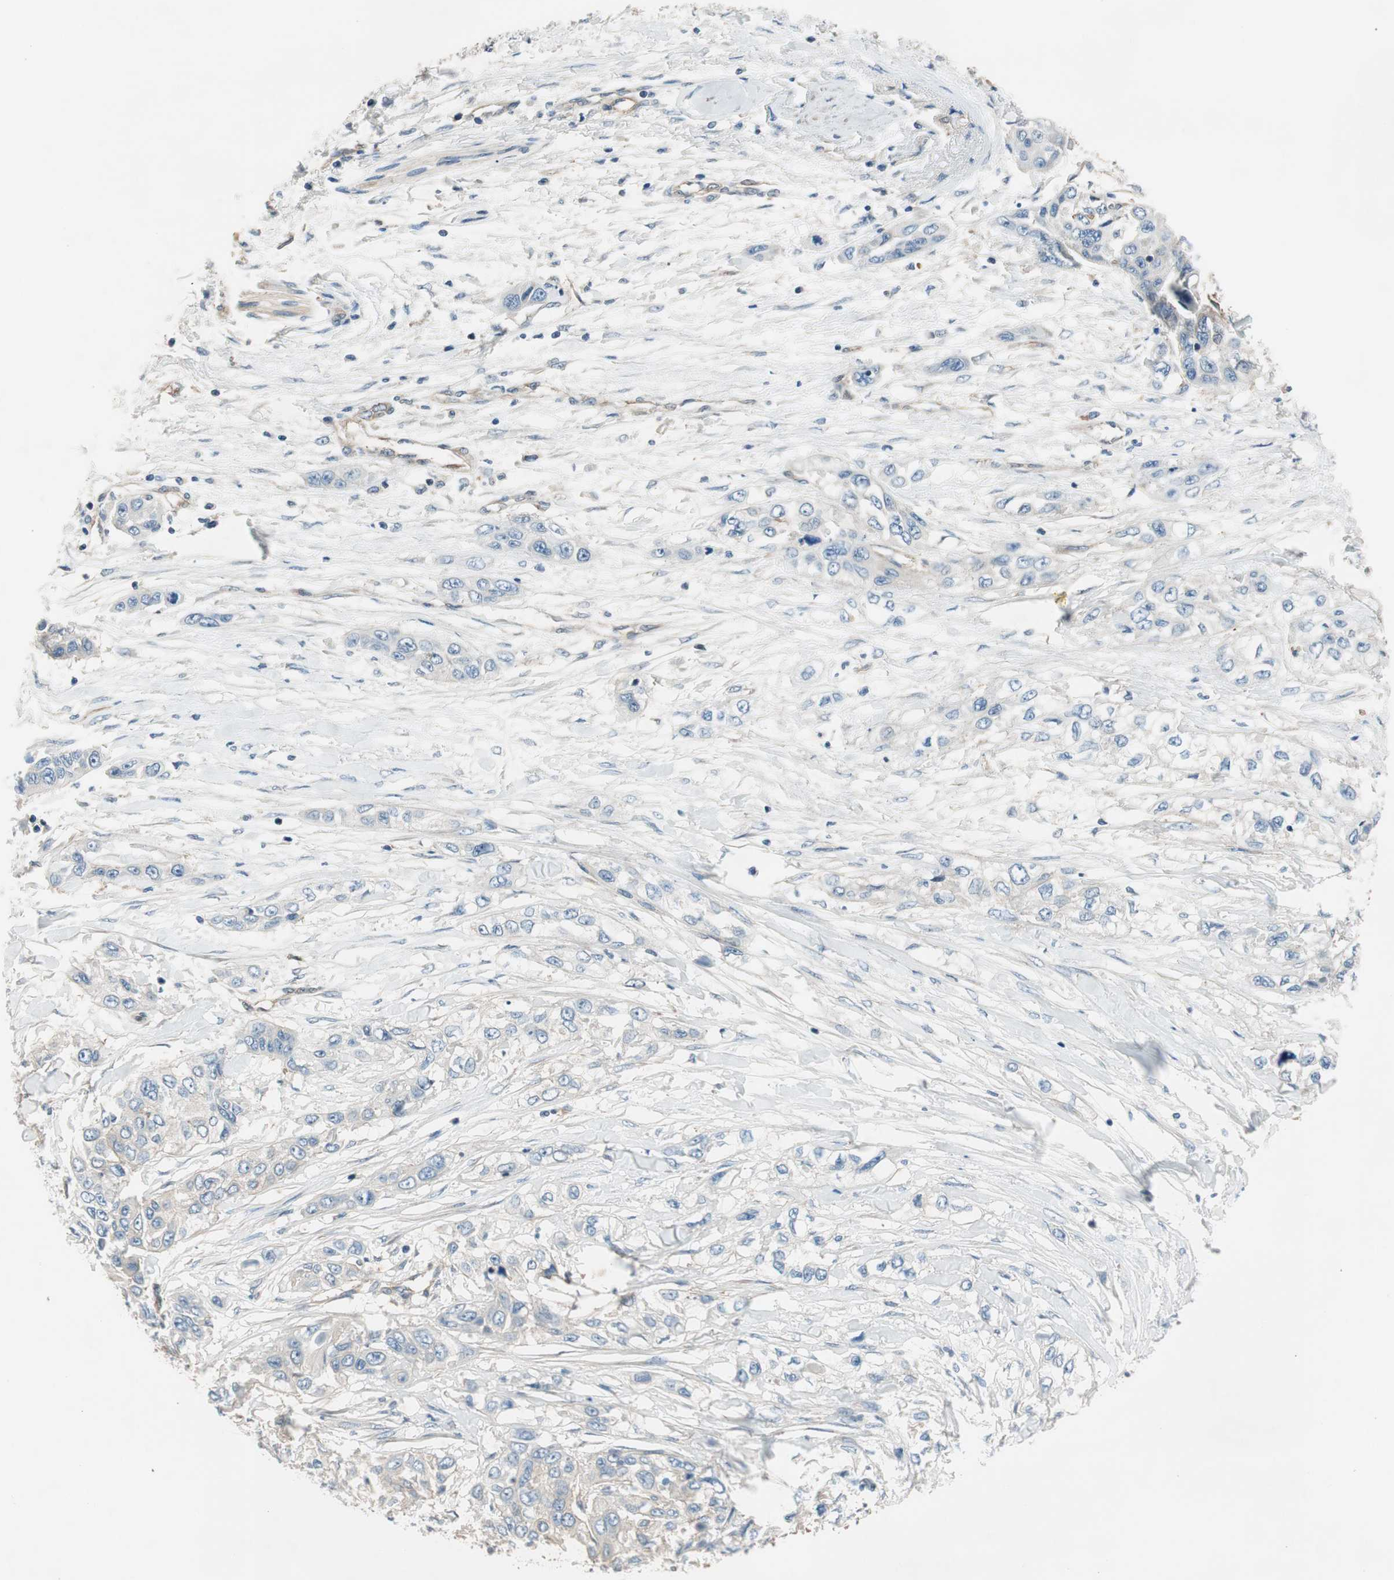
{"staining": {"intensity": "negative", "quantity": "none", "location": "none"}, "tissue": "pancreatic cancer", "cell_type": "Tumor cells", "image_type": "cancer", "snomed": [{"axis": "morphology", "description": "Adenocarcinoma, NOS"}, {"axis": "topography", "description": "Pancreas"}], "caption": "An immunohistochemistry (IHC) image of pancreatic cancer (adenocarcinoma) is shown. There is no staining in tumor cells of pancreatic cancer (adenocarcinoma).", "gene": "CALML3", "patient": {"sex": "female", "age": 70}}